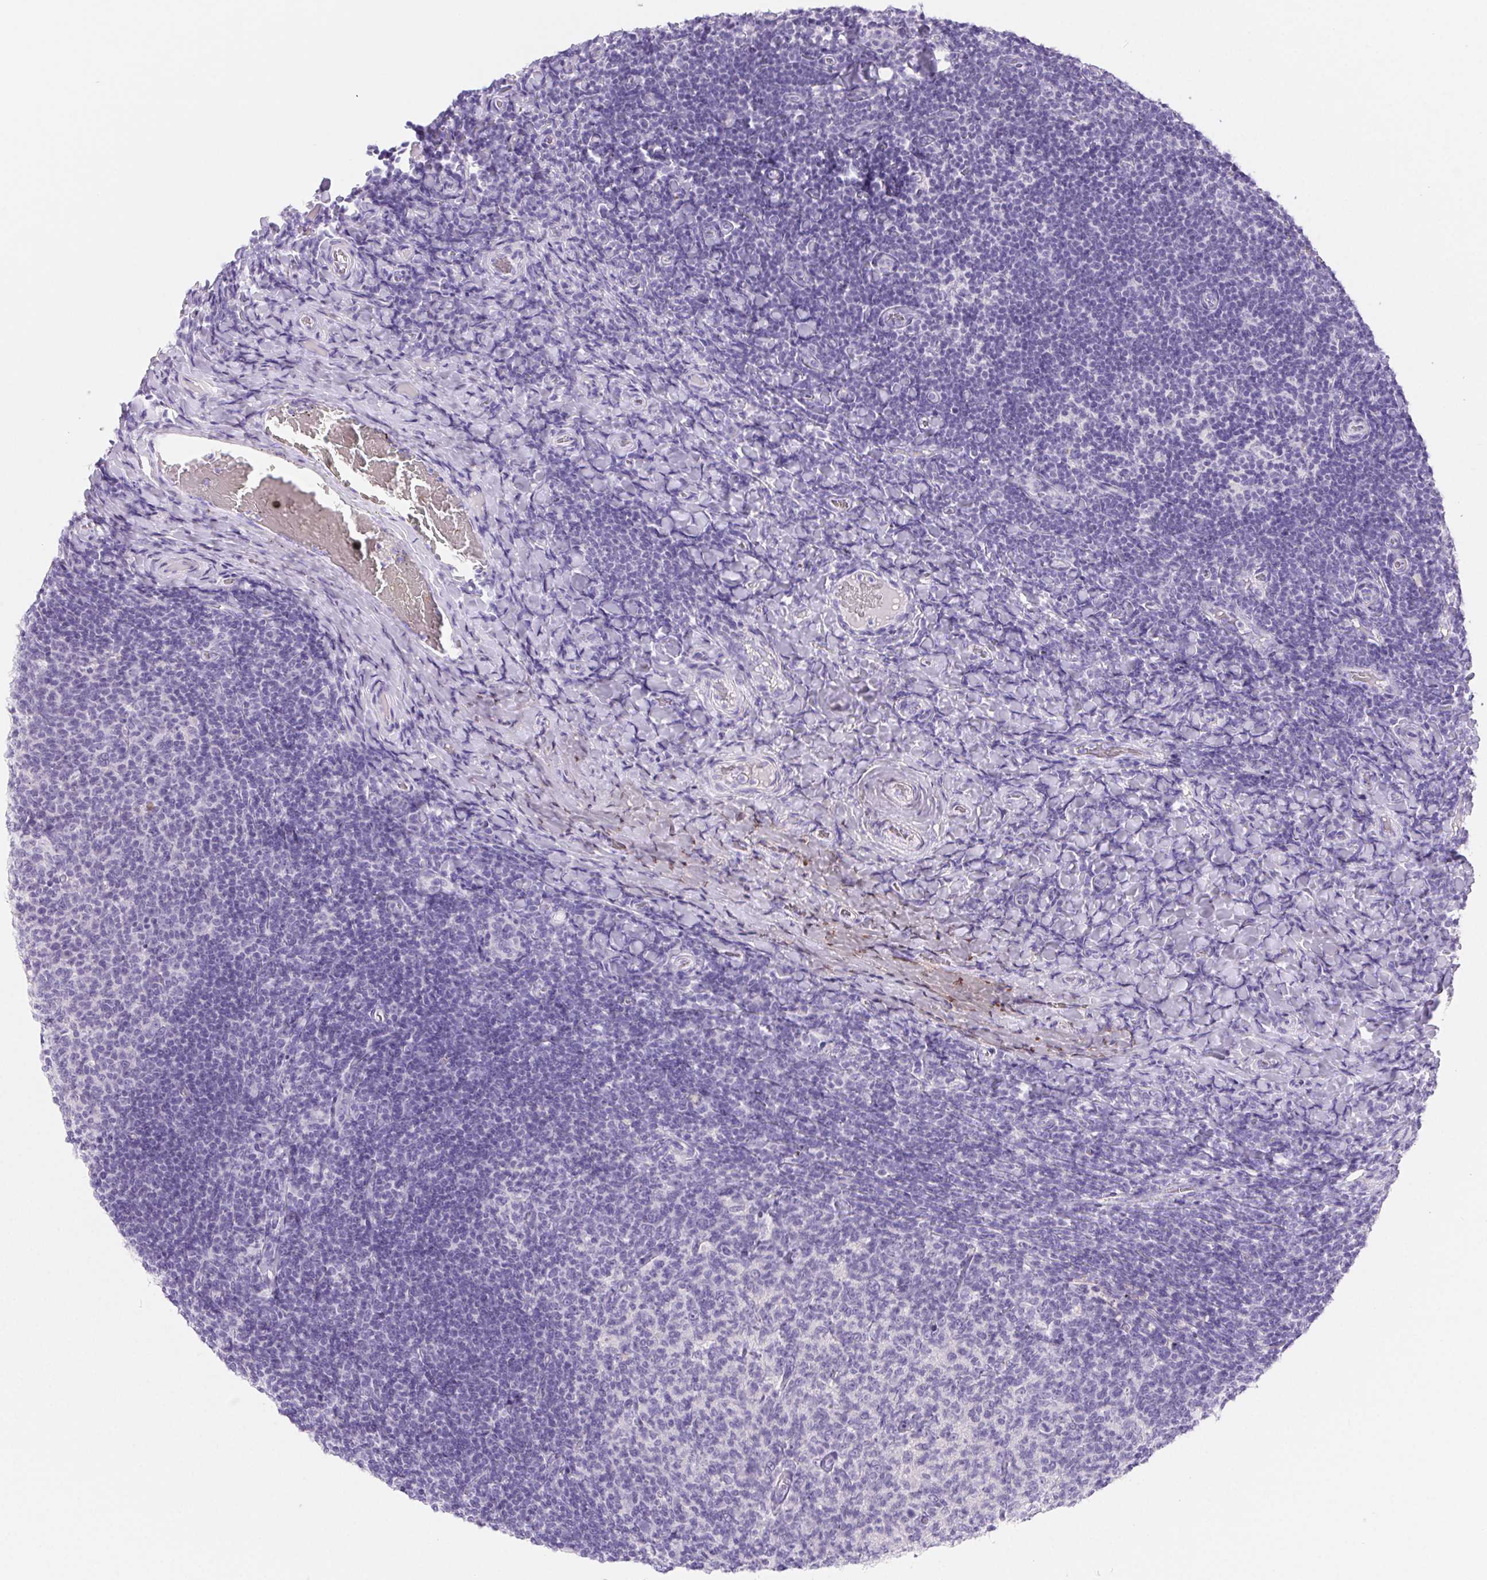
{"staining": {"intensity": "negative", "quantity": "none", "location": "none"}, "tissue": "tonsil", "cell_type": "Germinal center cells", "image_type": "normal", "snomed": [{"axis": "morphology", "description": "Normal tissue, NOS"}, {"axis": "topography", "description": "Tonsil"}], "caption": "Immunohistochemistry (IHC) of unremarkable tonsil shows no positivity in germinal center cells.", "gene": "PNLIP", "patient": {"sex": "female", "age": 10}}